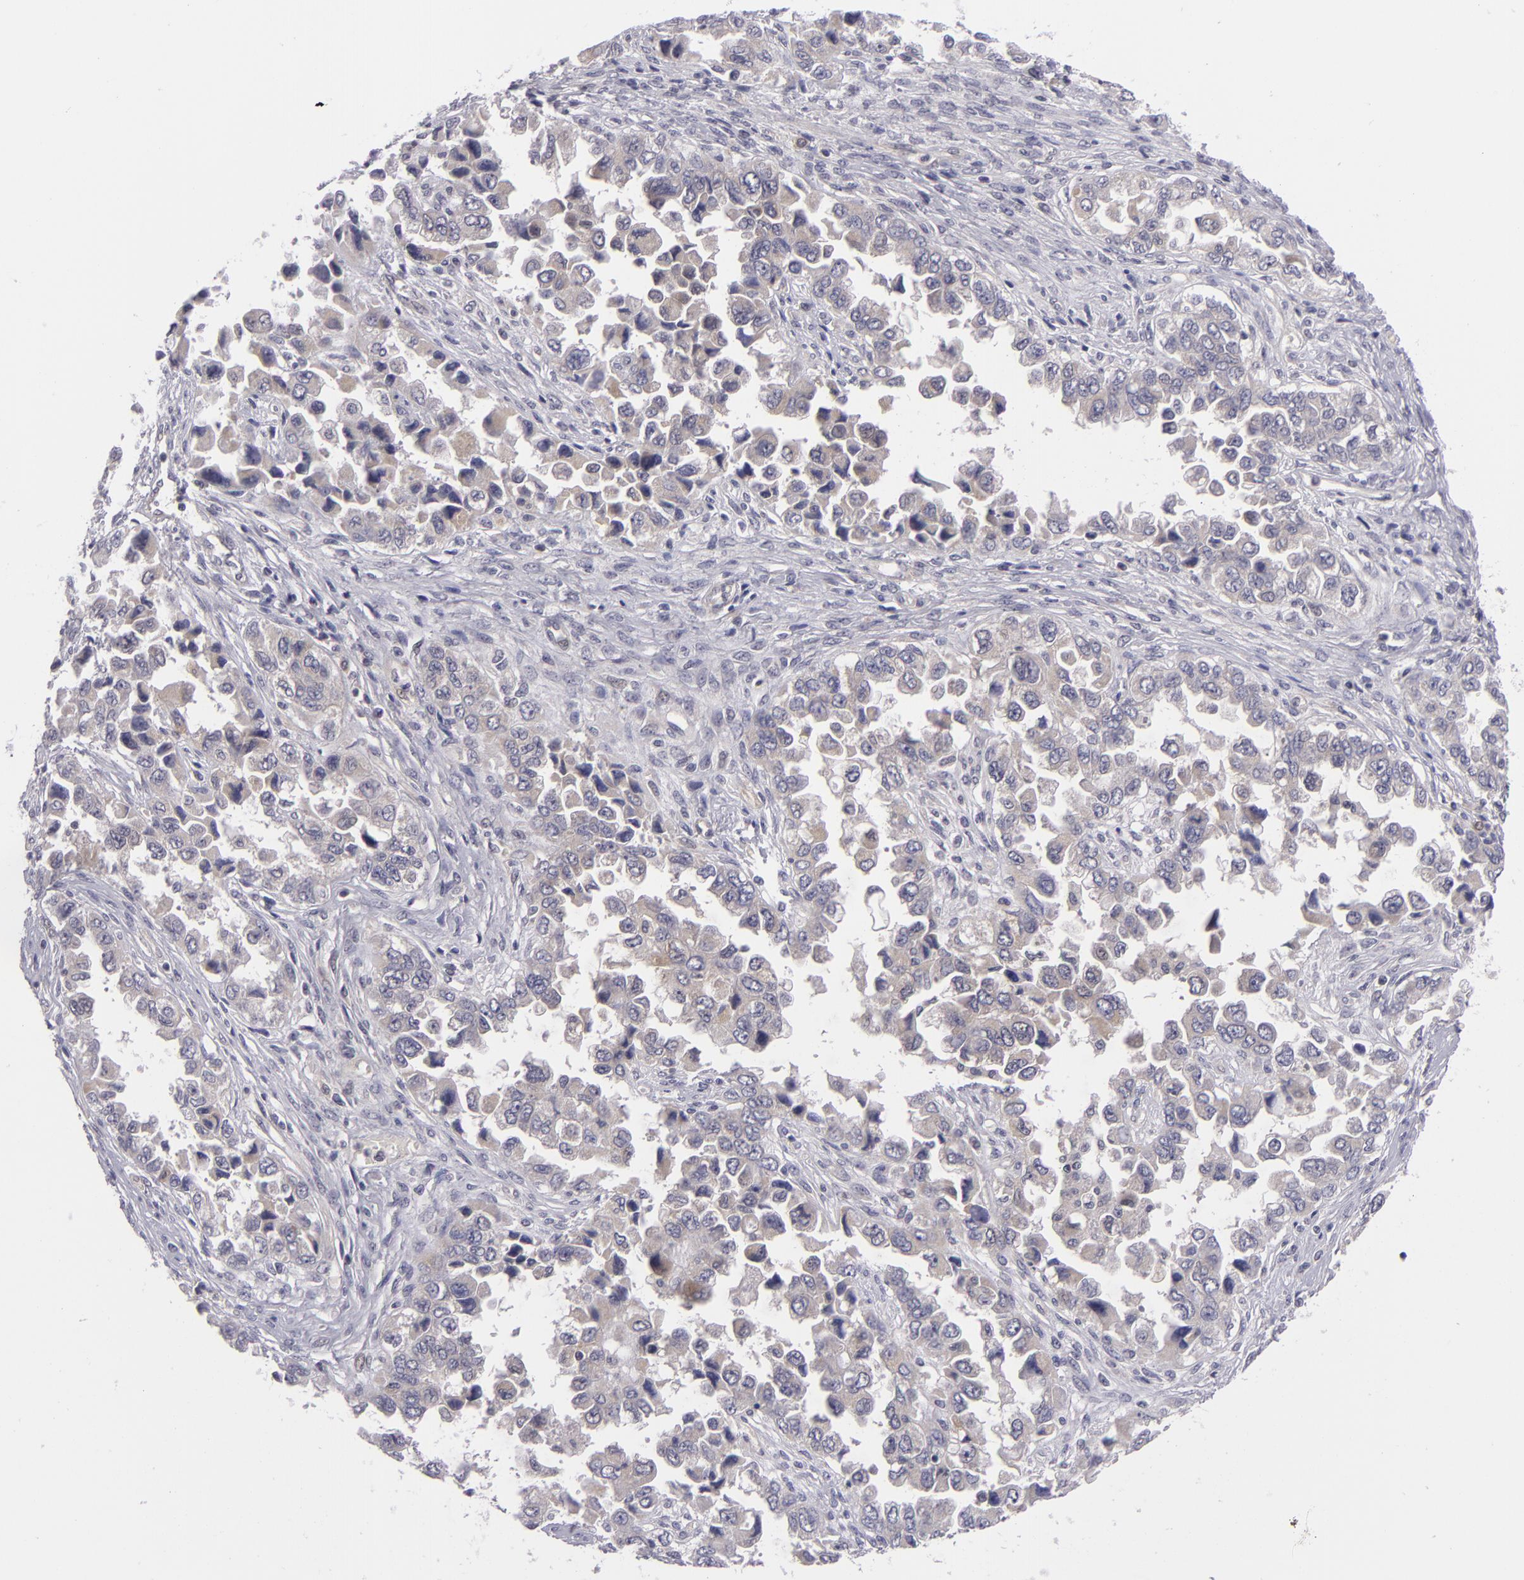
{"staining": {"intensity": "weak", "quantity": "<25%", "location": "cytoplasmic/membranous"}, "tissue": "ovarian cancer", "cell_type": "Tumor cells", "image_type": "cancer", "snomed": [{"axis": "morphology", "description": "Cystadenocarcinoma, serous, NOS"}, {"axis": "topography", "description": "Ovary"}], "caption": "IHC micrograph of human serous cystadenocarcinoma (ovarian) stained for a protein (brown), which reveals no expression in tumor cells. Brightfield microscopy of immunohistochemistry stained with DAB (brown) and hematoxylin (blue), captured at high magnification.", "gene": "BCL10", "patient": {"sex": "female", "age": 84}}